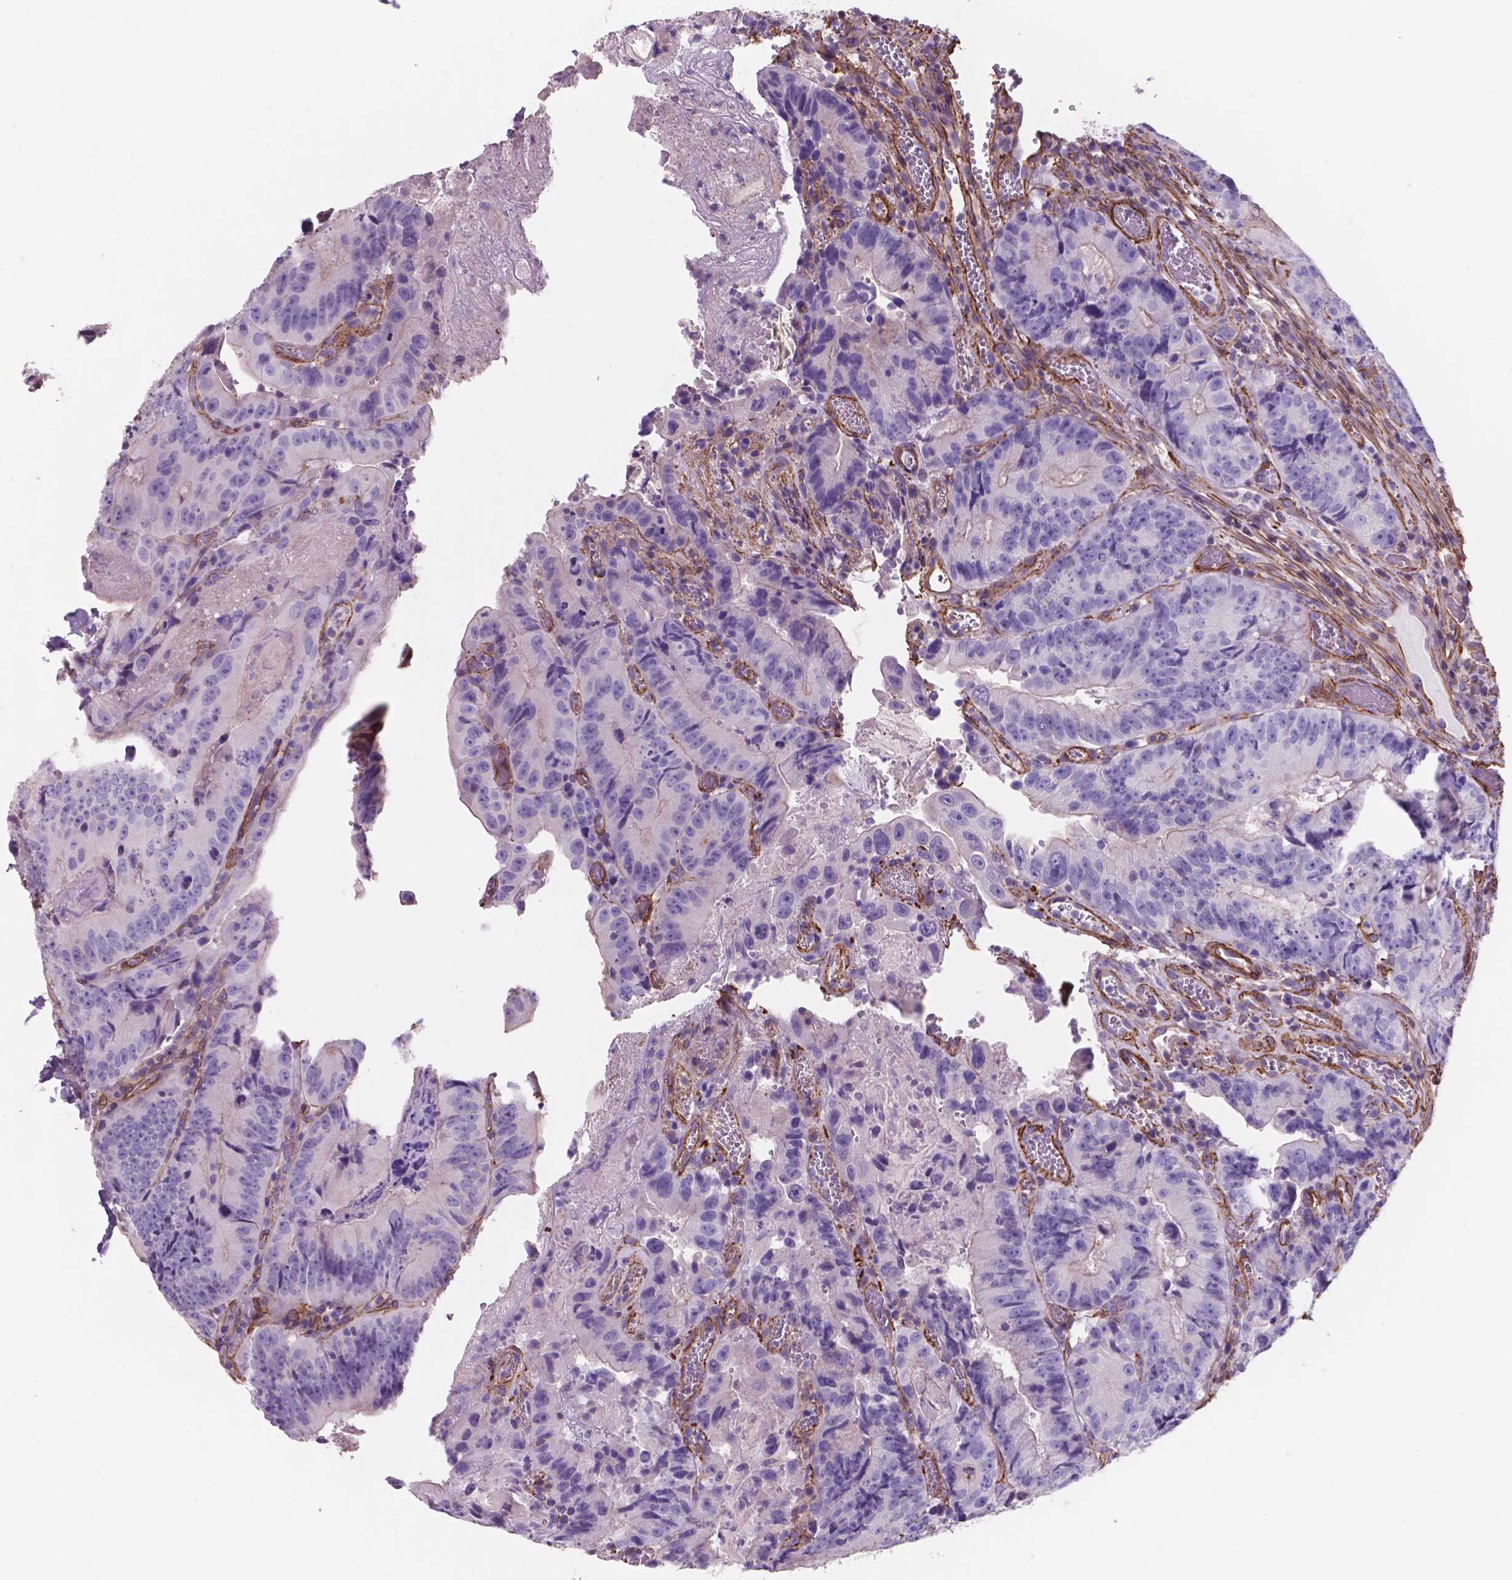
{"staining": {"intensity": "negative", "quantity": "none", "location": "none"}, "tissue": "colorectal cancer", "cell_type": "Tumor cells", "image_type": "cancer", "snomed": [{"axis": "morphology", "description": "Adenocarcinoma, NOS"}, {"axis": "topography", "description": "Colon"}], "caption": "Tumor cells are negative for protein expression in human colorectal cancer.", "gene": "TOR2A", "patient": {"sex": "female", "age": 86}}